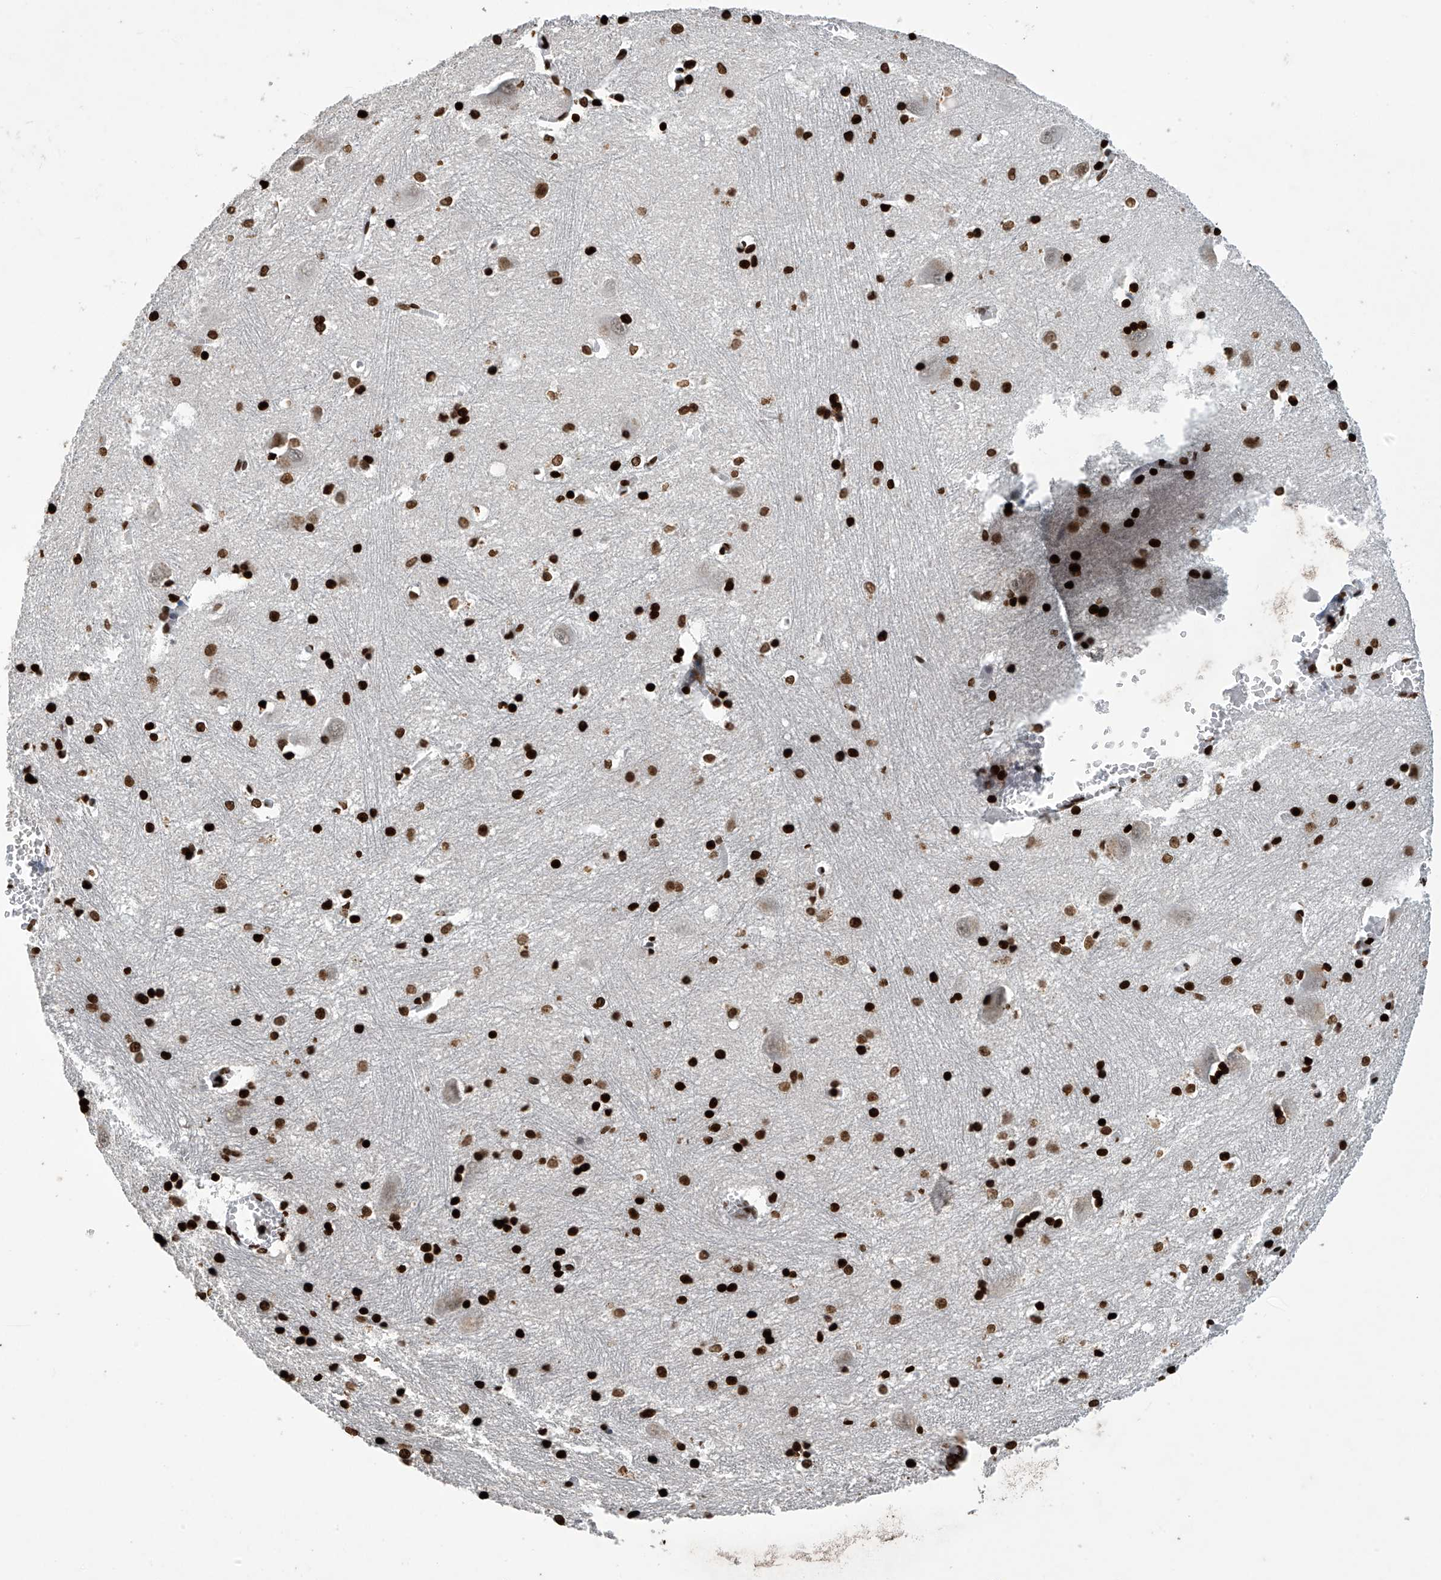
{"staining": {"intensity": "strong", "quantity": ">75%", "location": "nuclear"}, "tissue": "caudate", "cell_type": "Glial cells", "image_type": "normal", "snomed": [{"axis": "morphology", "description": "Normal tissue, NOS"}, {"axis": "topography", "description": "Lateral ventricle wall"}], "caption": "The immunohistochemical stain shows strong nuclear positivity in glial cells of normal caudate. (DAB (3,3'-diaminobenzidine) IHC with brightfield microscopy, high magnification).", "gene": "H4C16", "patient": {"sex": "male", "age": 37}}